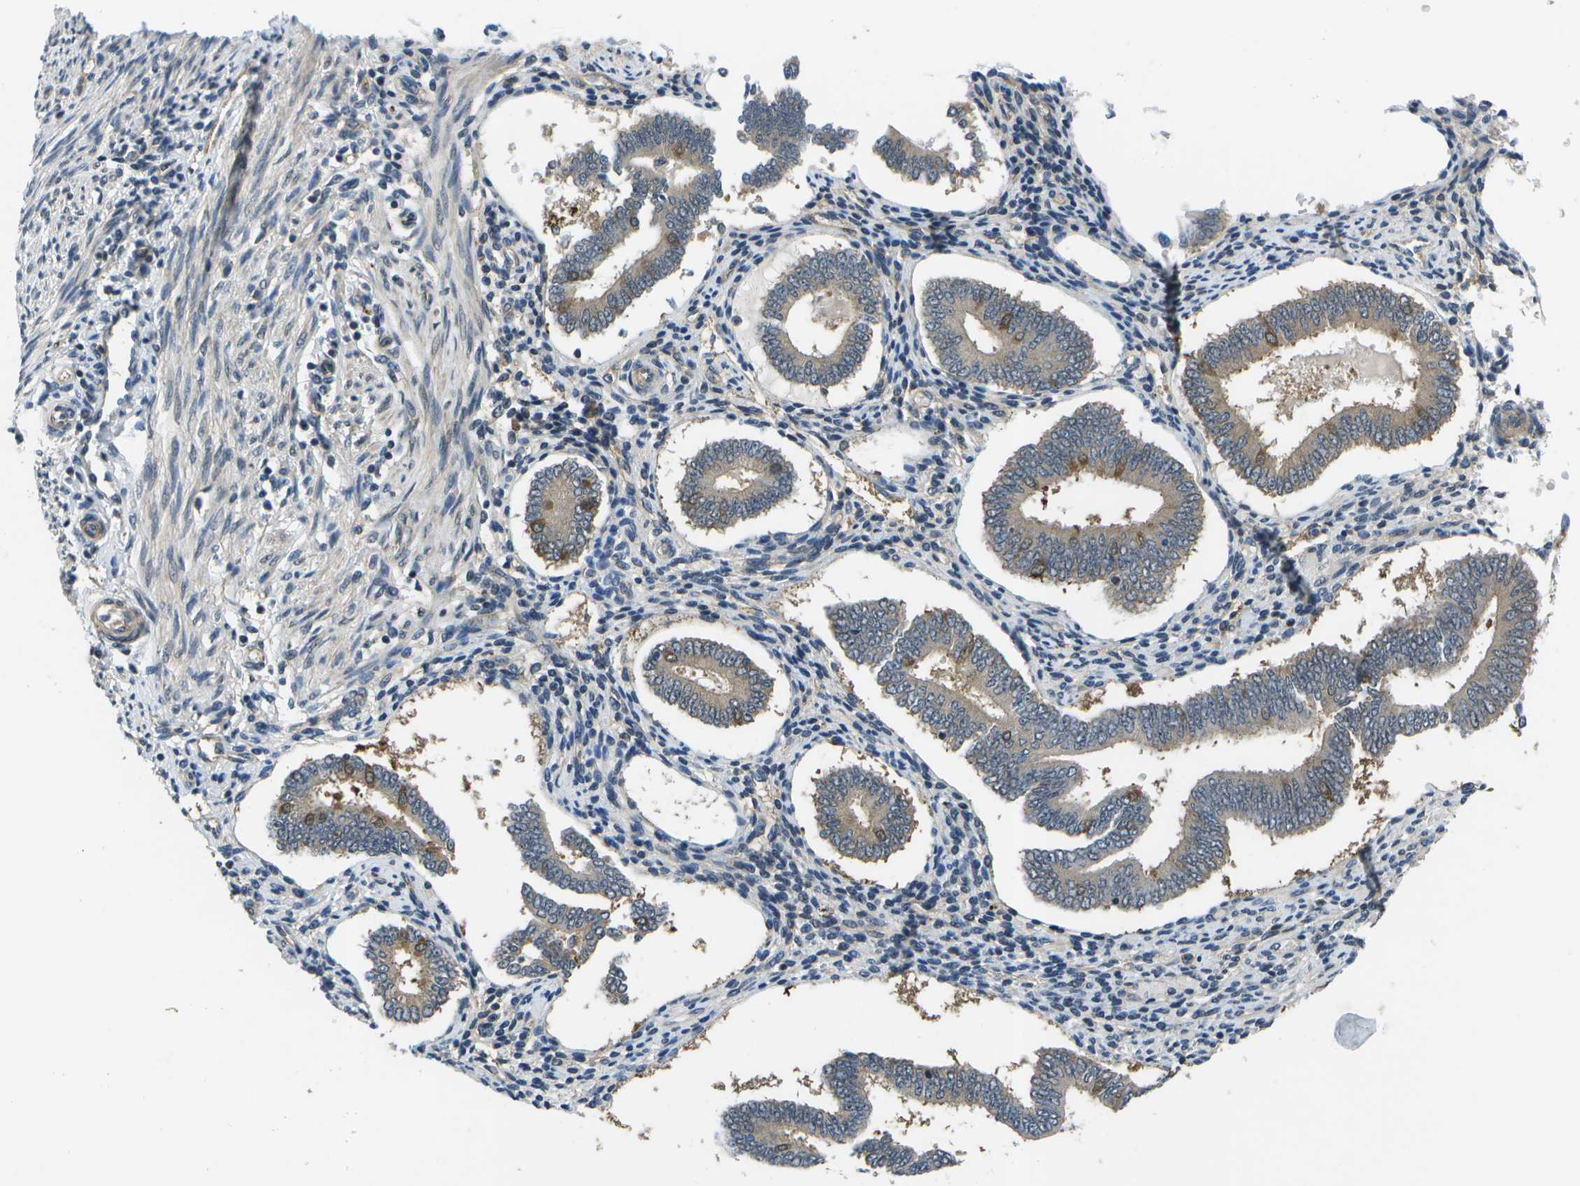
{"staining": {"intensity": "negative", "quantity": "none", "location": "none"}, "tissue": "endometrium", "cell_type": "Cells in endometrial stroma", "image_type": "normal", "snomed": [{"axis": "morphology", "description": "Normal tissue, NOS"}, {"axis": "topography", "description": "Endometrium"}], "caption": "An IHC micrograph of normal endometrium is shown. There is no staining in cells in endometrial stroma of endometrium.", "gene": "ENPP5", "patient": {"sex": "female", "age": 42}}